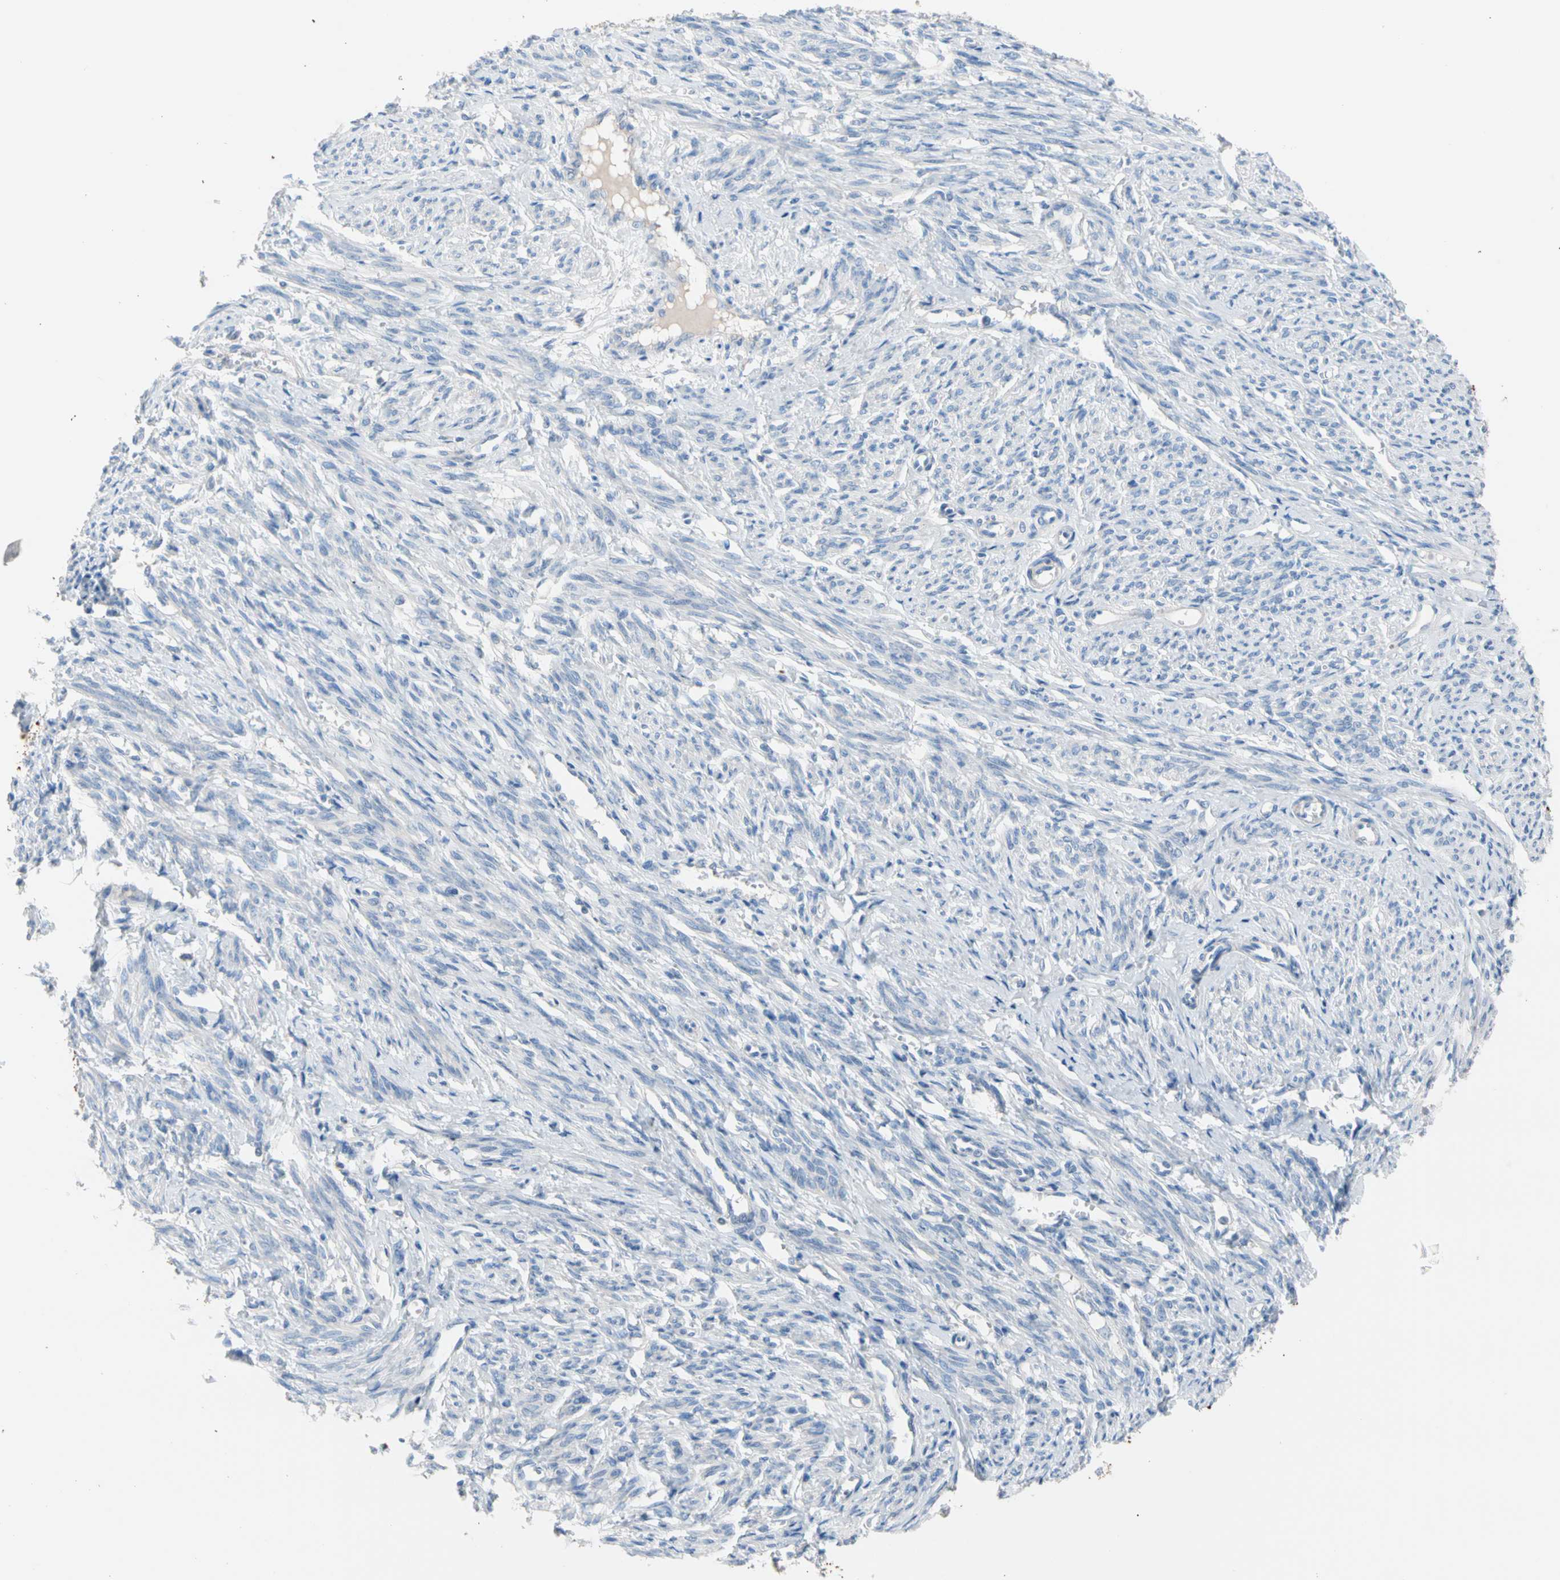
{"staining": {"intensity": "negative", "quantity": "none", "location": "none"}, "tissue": "smooth muscle", "cell_type": "Smooth muscle cells", "image_type": "normal", "snomed": [{"axis": "morphology", "description": "Normal tissue, NOS"}, {"axis": "topography", "description": "Smooth muscle"}], "caption": "DAB (3,3'-diaminobenzidine) immunohistochemical staining of normal smooth muscle shows no significant staining in smooth muscle cells.", "gene": "CASQ1", "patient": {"sex": "female", "age": 65}}